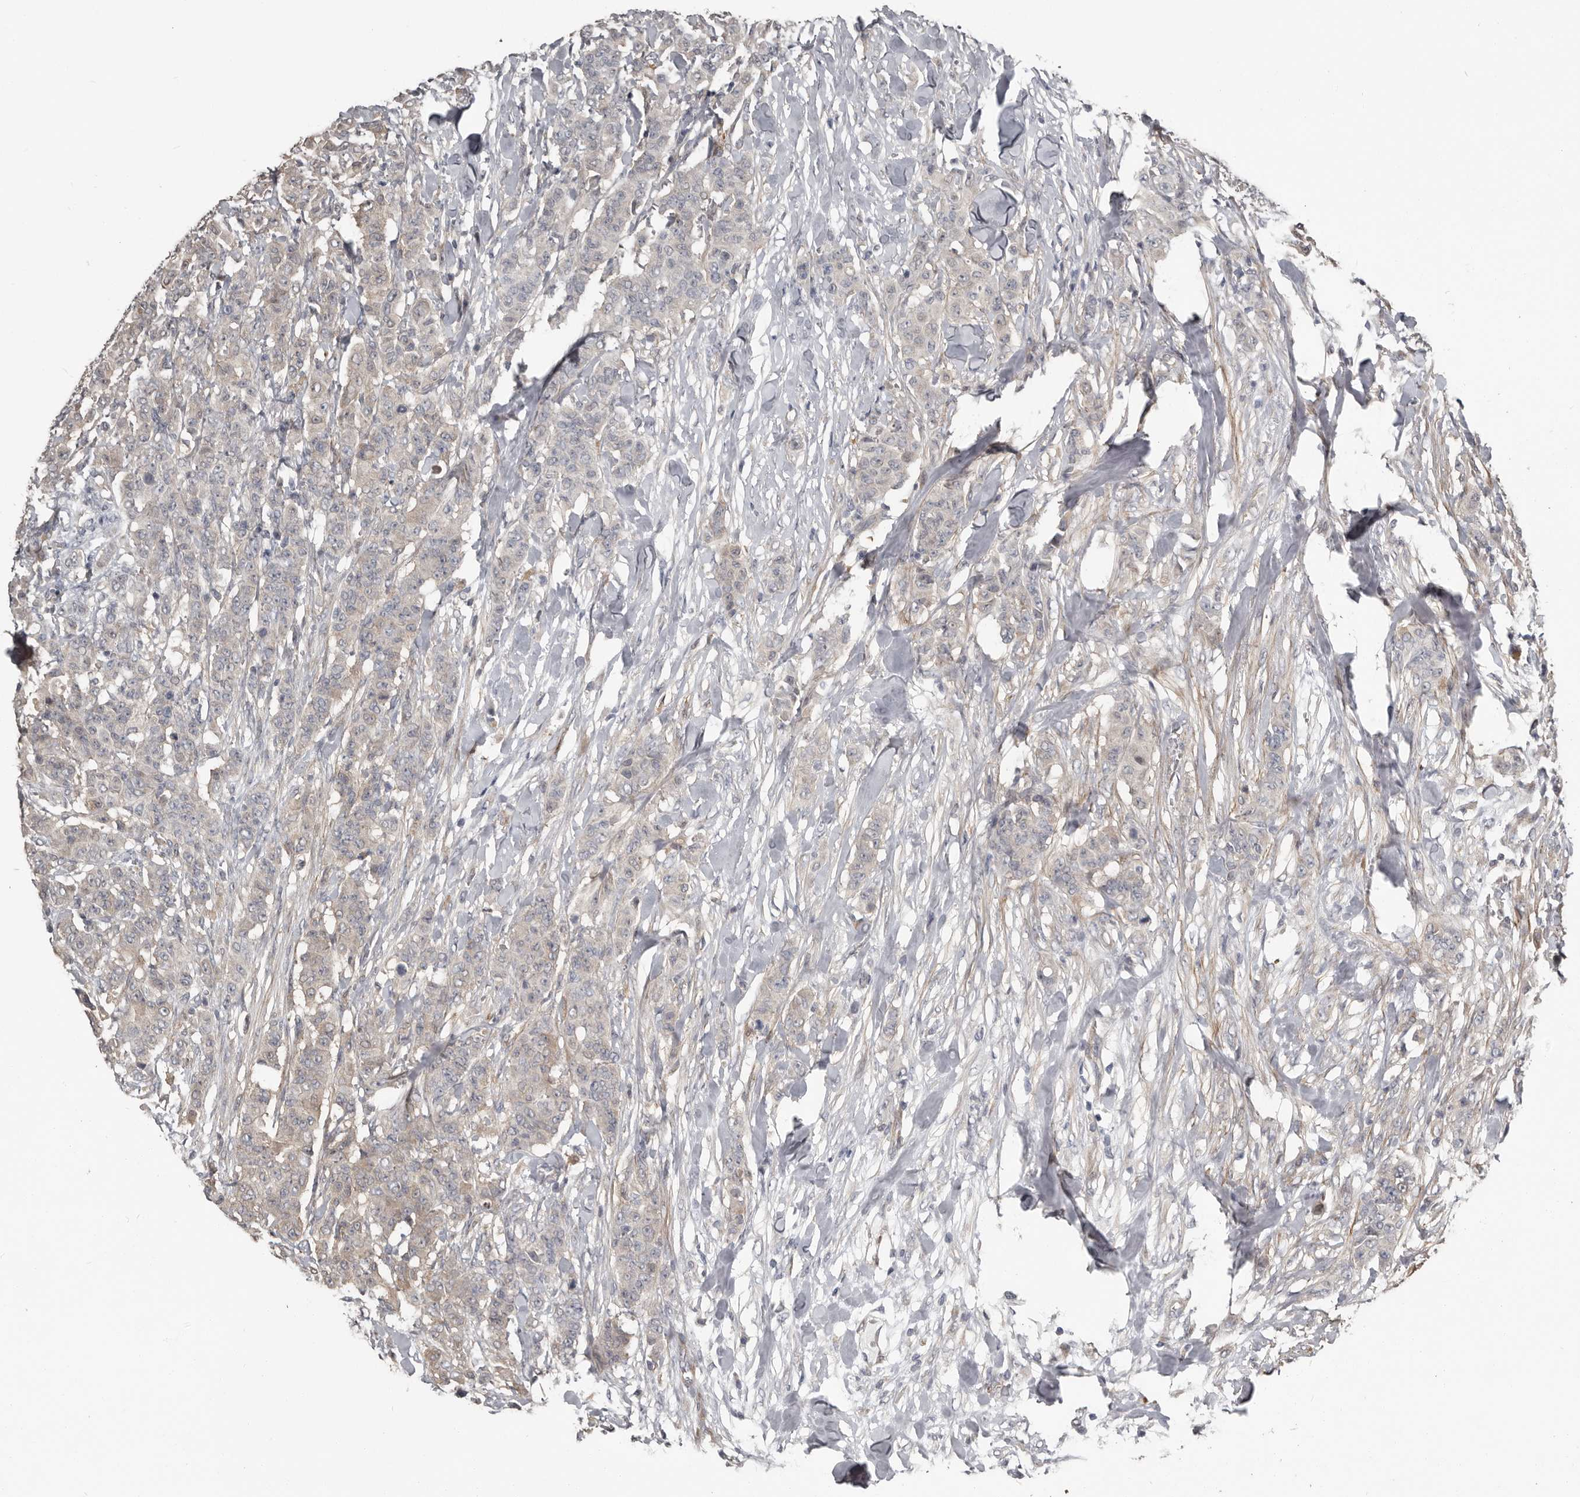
{"staining": {"intensity": "weak", "quantity": "<25%", "location": "cytoplasmic/membranous"}, "tissue": "breast cancer", "cell_type": "Tumor cells", "image_type": "cancer", "snomed": [{"axis": "morphology", "description": "Duct carcinoma"}, {"axis": "topography", "description": "Breast"}], "caption": "Human breast cancer stained for a protein using IHC shows no staining in tumor cells.", "gene": "KCNJ8", "patient": {"sex": "female", "age": 40}}